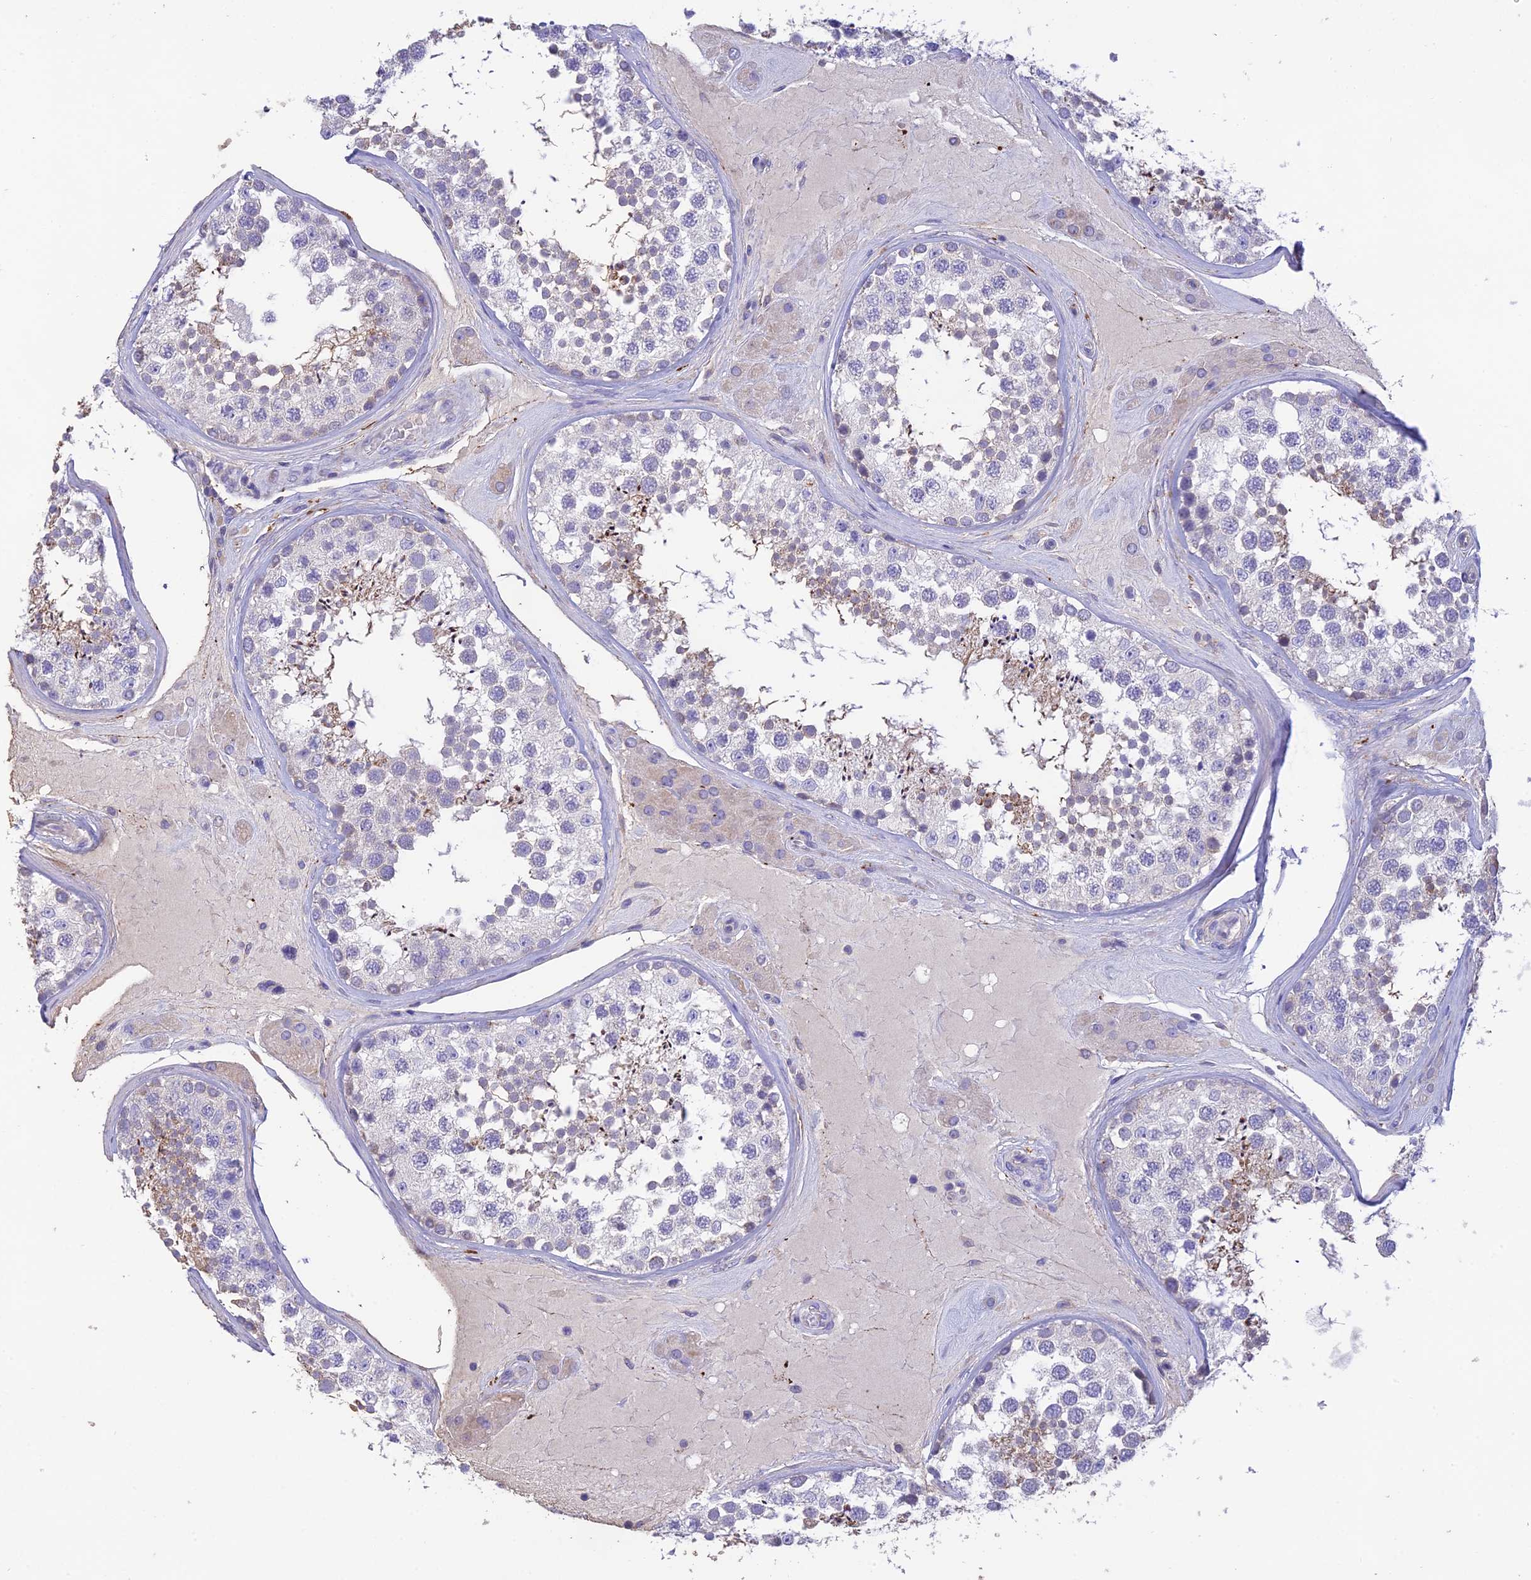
{"staining": {"intensity": "weak", "quantity": "<25%", "location": "cytoplasmic/membranous"}, "tissue": "testis", "cell_type": "Cells in seminiferous ducts", "image_type": "normal", "snomed": [{"axis": "morphology", "description": "Normal tissue, NOS"}, {"axis": "topography", "description": "Testis"}], "caption": "Cells in seminiferous ducts are negative for brown protein staining in unremarkable testis. The staining is performed using DAB brown chromogen with nuclei counter-stained in using hematoxylin.", "gene": "HSD17B2", "patient": {"sex": "male", "age": 46}}